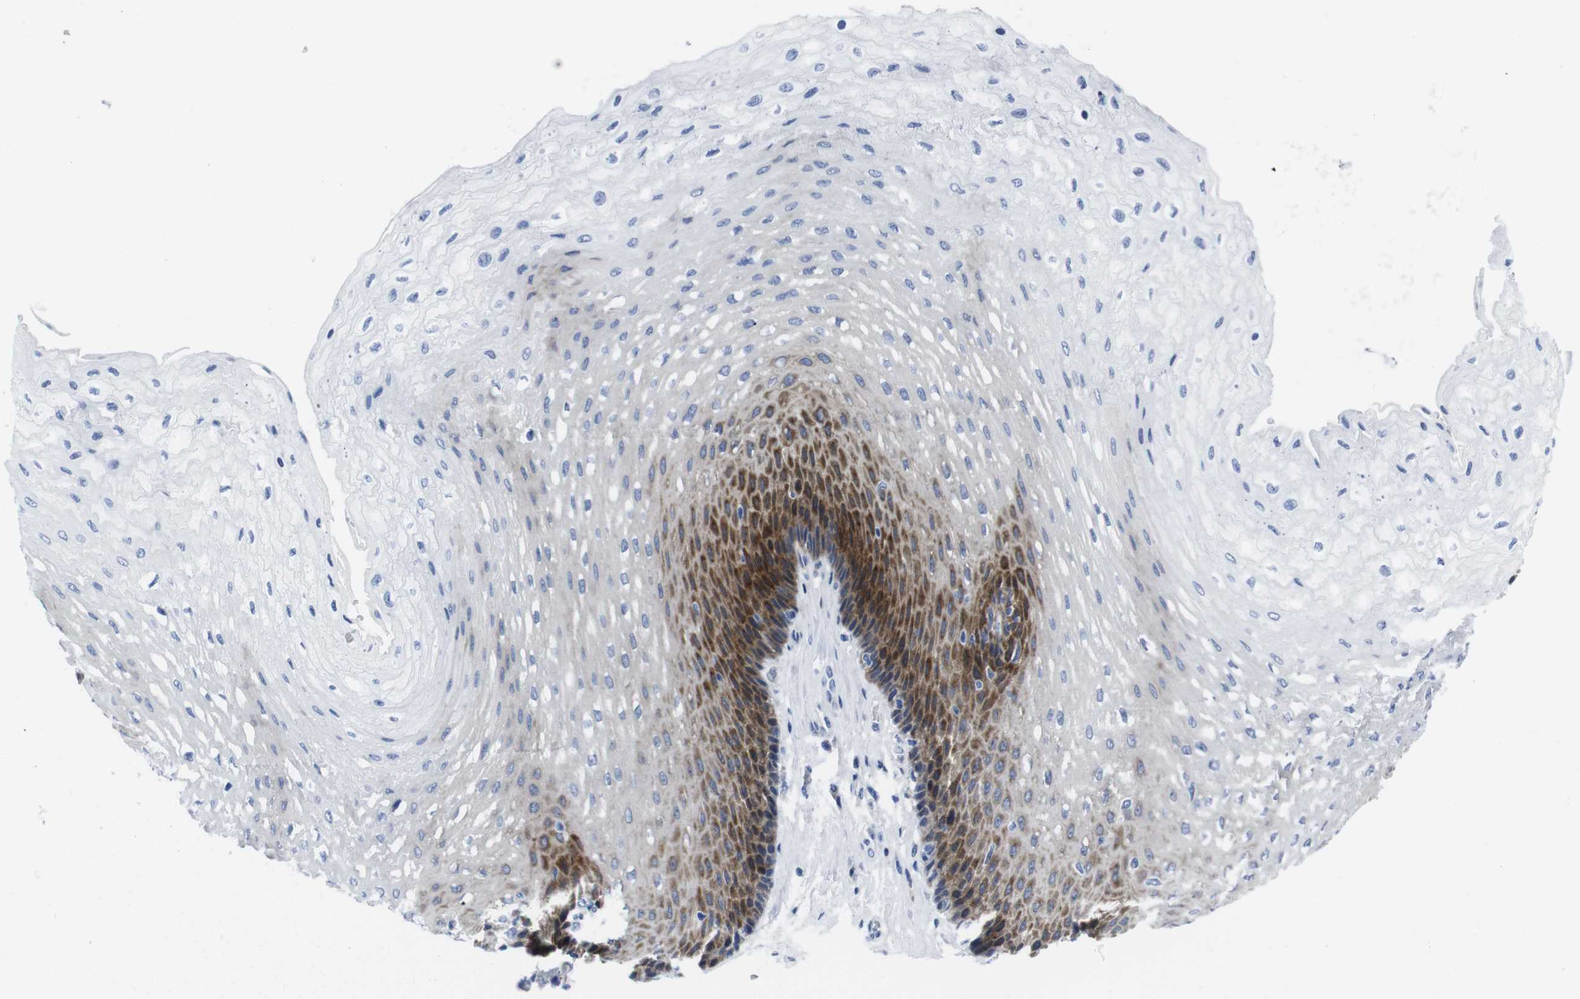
{"staining": {"intensity": "strong", "quantity": "<25%", "location": "cytoplasmic/membranous"}, "tissue": "esophagus", "cell_type": "Squamous epithelial cells", "image_type": "normal", "snomed": [{"axis": "morphology", "description": "Normal tissue, NOS"}, {"axis": "topography", "description": "Esophagus"}], "caption": "Squamous epithelial cells display medium levels of strong cytoplasmic/membranous staining in about <25% of cells in normal esophagus.", "gene": "EIF4A1", "patient": {"sex": "female", "age": 72}}